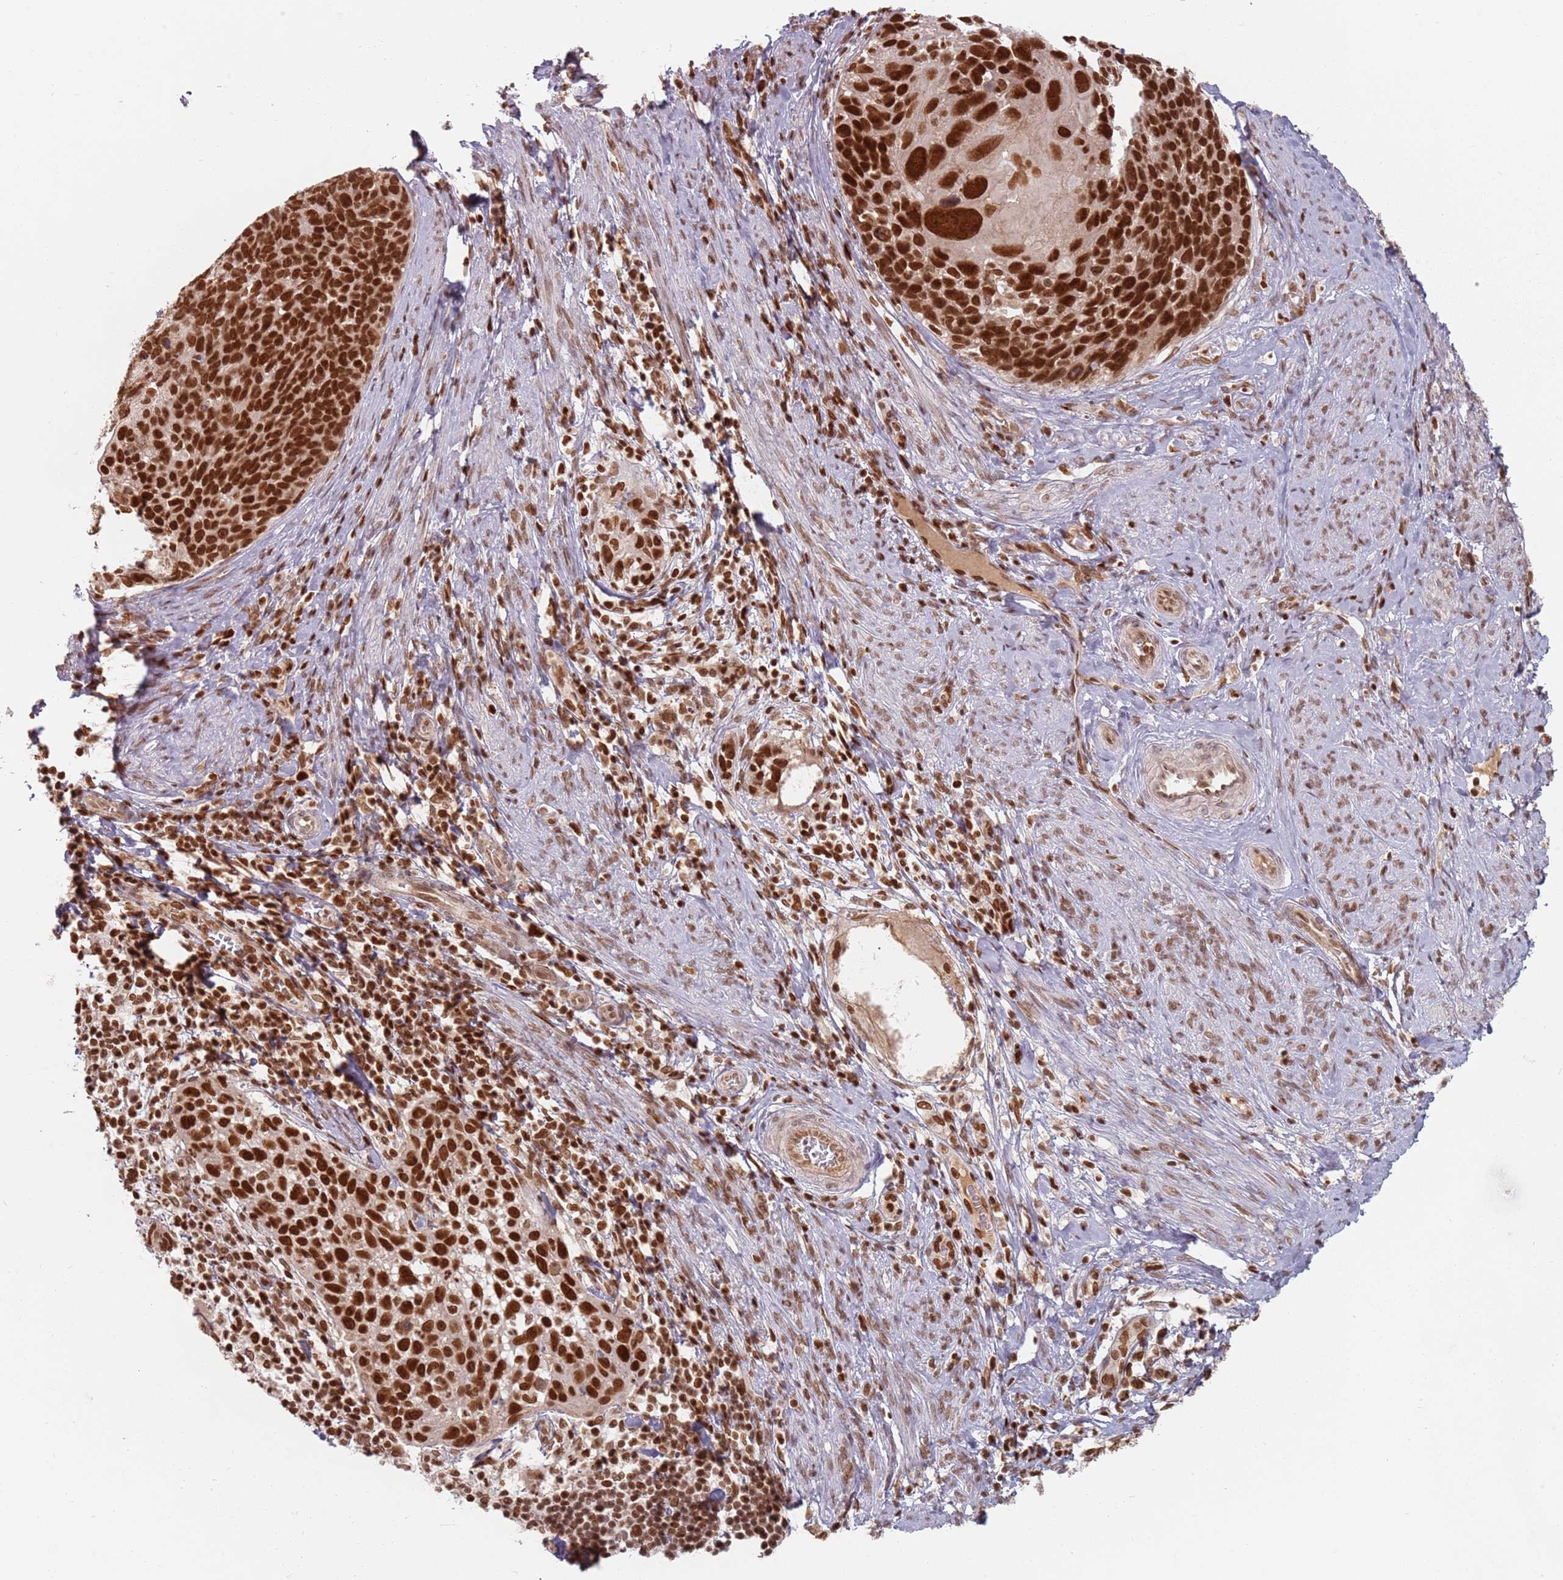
{"staining": {"intensity": "strong", "quantity": ">75%", "location": "nuclear"}, "tissue": "cervical cancer", "cell_type": "Tumor cells", "image_type": "cancer", "snomed": [{"axis": "morphology", "description": "Squamous cell carcinoma, NOS"}, {"axis": "topography", "description": "Cervix"}], "caption": "IHC of human cervical cancer (squamous cell carcinoma) shows high levels of strong nuclear staining in approximately >75% of tumor cells. The protein of interest is shown in brown color, while the nuclei are stained blue.", "gene": "NUP50", "patient": {"sex": "female", "age": 80}}